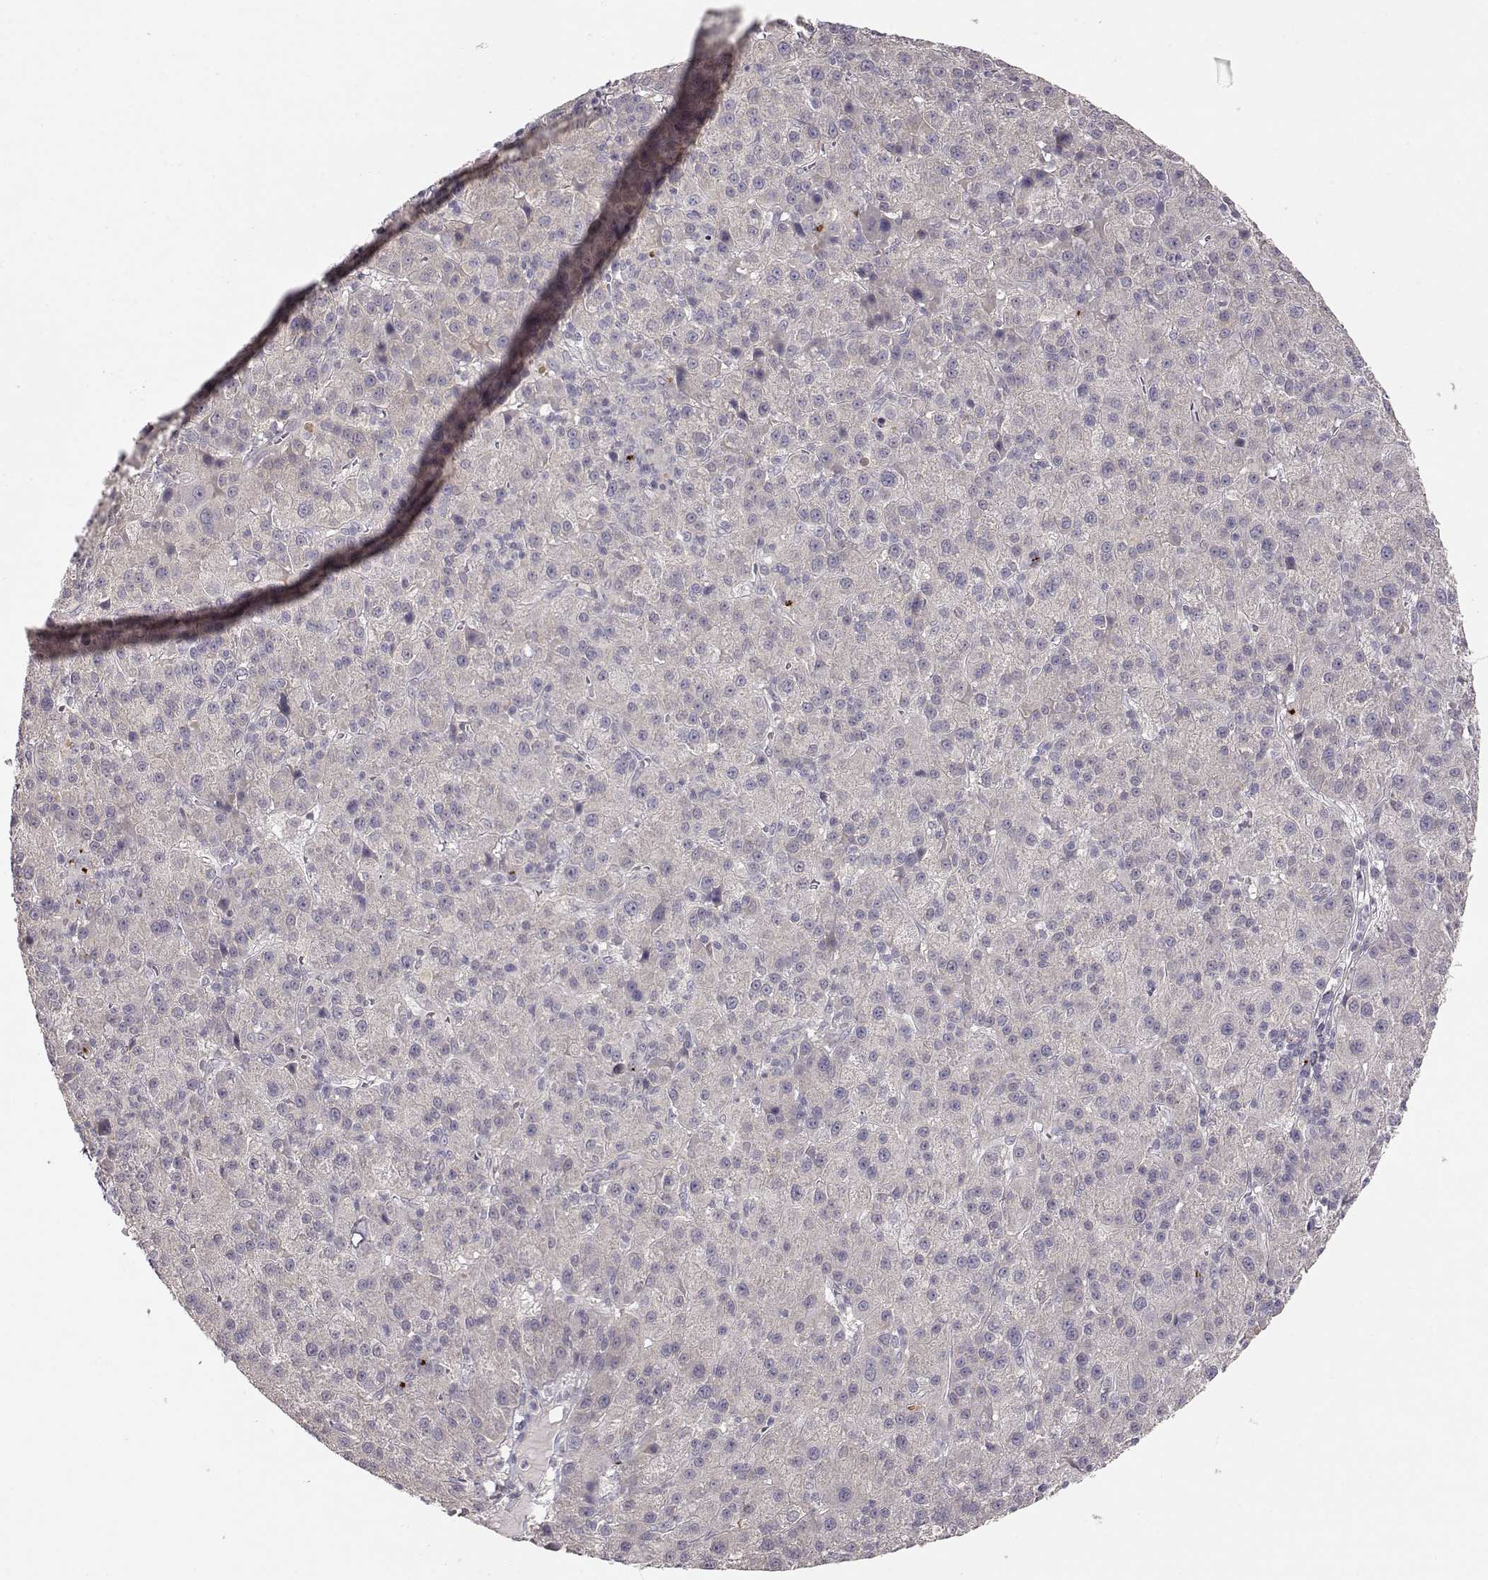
{"staining": {"intensity": "negative", "quantity": "none", "location": "none"}, "tissue": "liver cancer", "cell_type": "Tumor cells", "image_type": "cancer", "snomed": [{"axis": "morphology", "description": "Carcinoma, Hepatocellular, NOS"}, {"axis": "topography", "description": "Liver"}], "caption": "DAB immunohistochemical staining of liver hepatocellular carcinoma exhibits no significant staining in tumor cells.", "gene": "ARHGAP8", "patient": {"sex": "female", "age": 60}}